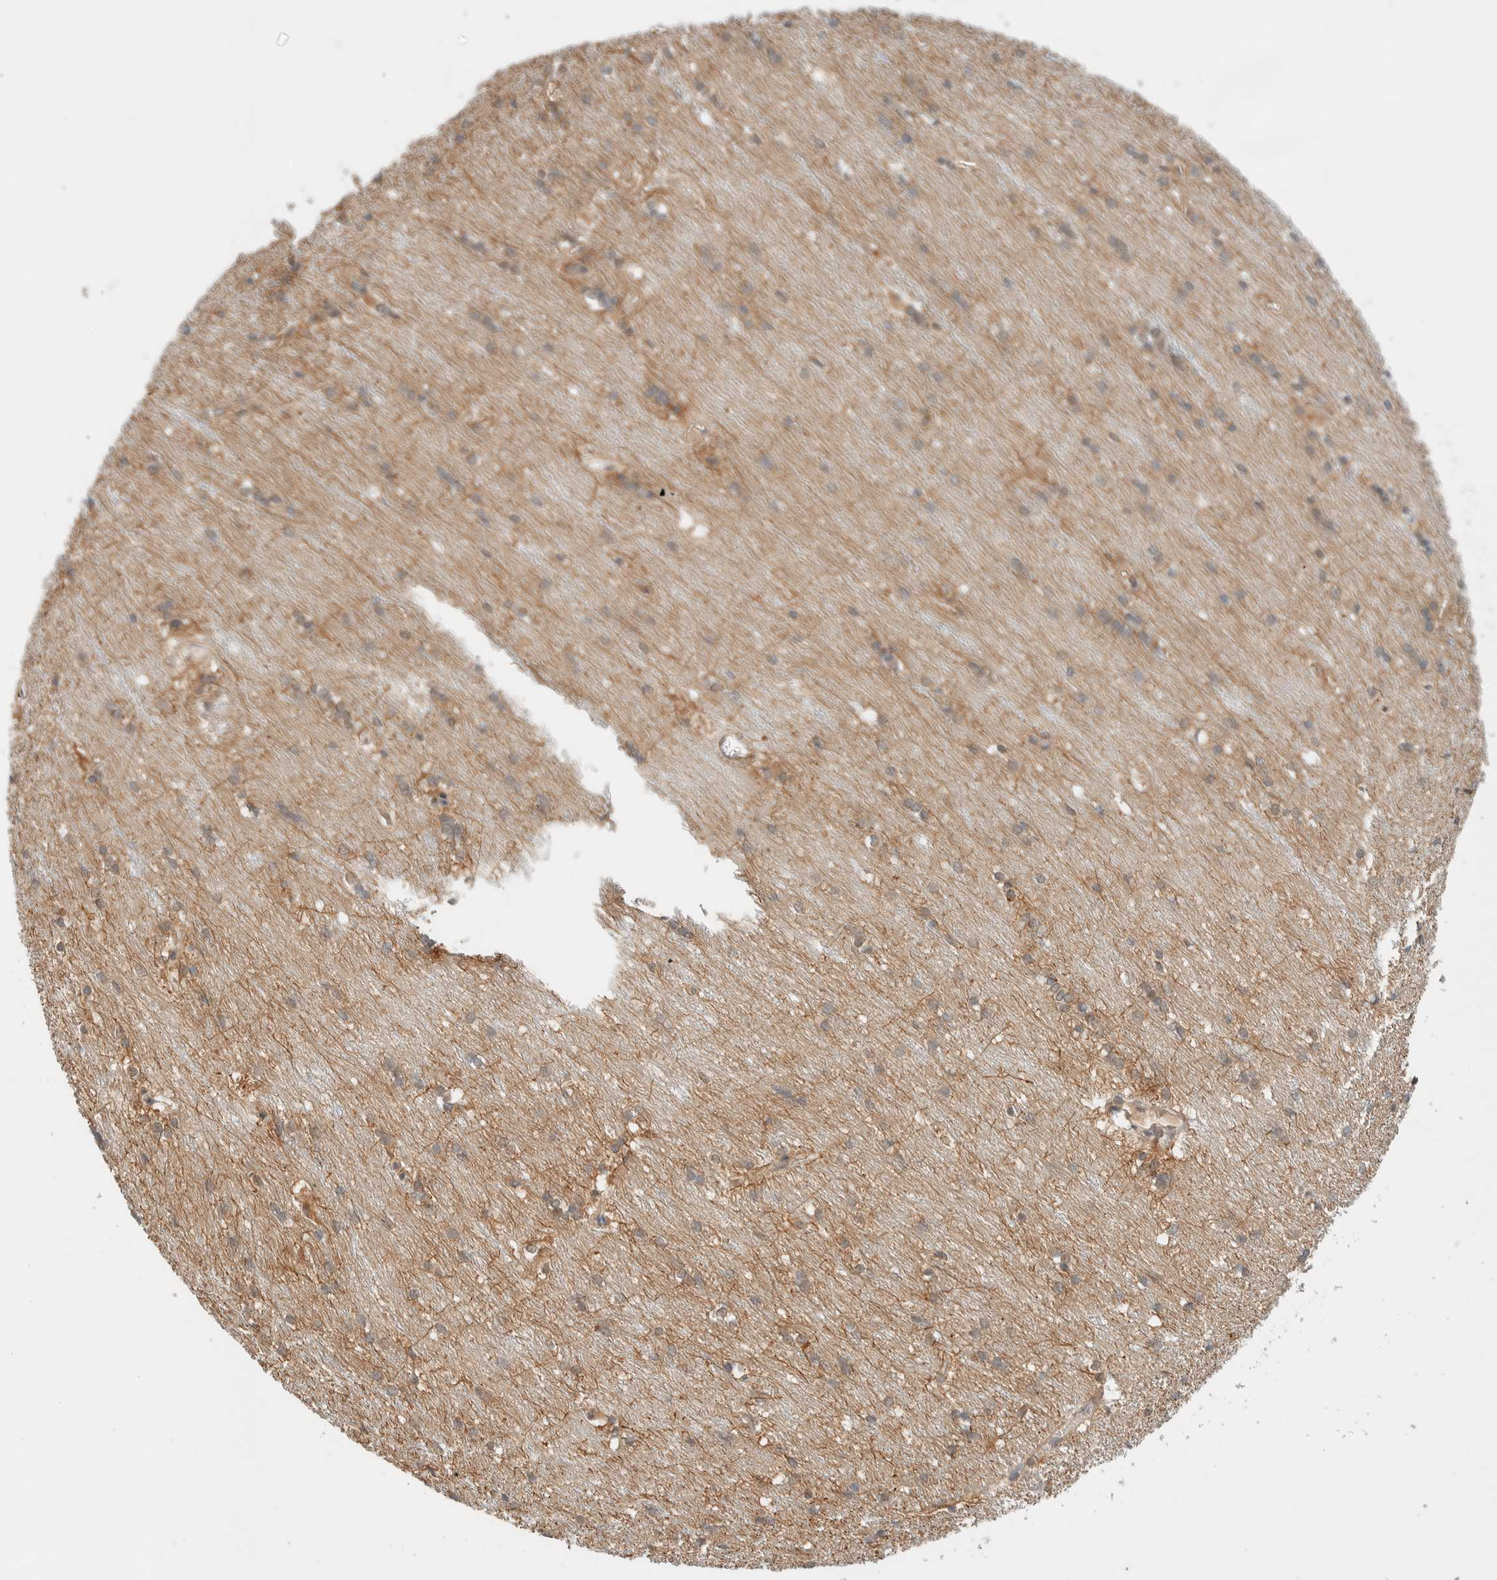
{"staining": {"intensity": "weak", "quantity": "25%-75%", "location": "cytoplasmic/membranous"}, "tissue": "caudate", "cell_type": "Glial cells", "image_type": "normal", "snomed": [{"axis": "morphology", "description": "Normal tissue, NOS"}, {"axis": "topography", "description": "Lateral ventricle wall"}], "caption": "Immunohistochemical staining of benign caudate demonstrates 25%-75% levels of weak cytoplasmic/membranous protein expression in approximately 25%-75% of glial cells. (DAB (3,3'-diaminobenzidine) = brown stain, brightfield microscopy at high magnification).", "gene": "C8orf76", "patient": {"sex": "female", "age": 19}}